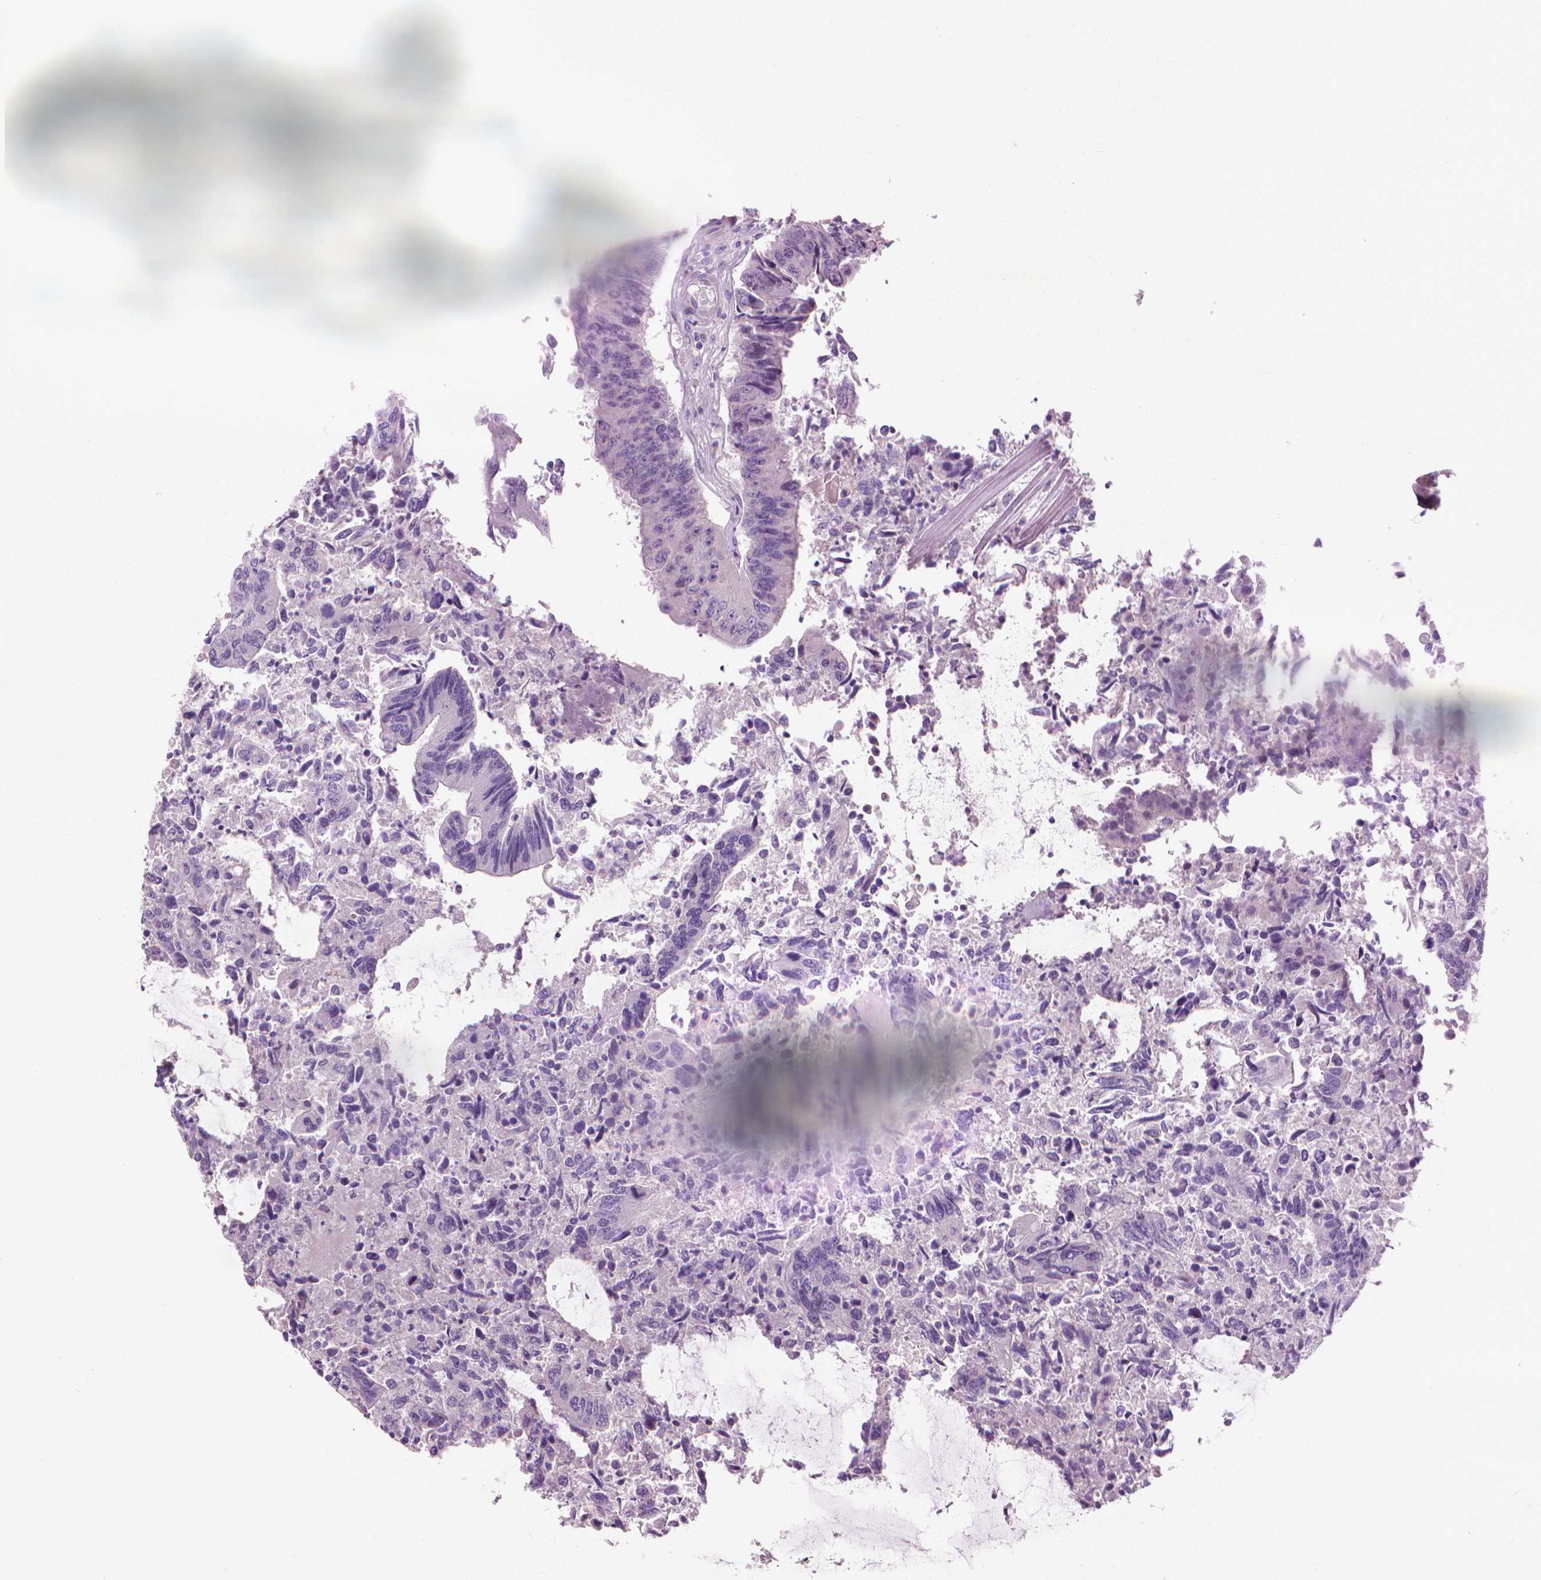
{"staining": {"intensity": "negative", "quantity": "none", "location": "none"}, "tissue": "colorectal cancer", "cell_type": "Tumor cells", "image_type": "cancer", "snomed": [{"axis": "morphology", "description": "Adenocarcinoma, NOS"}, {"axis": "topography", "description": "Colon"}], "caption": "A photomicrograph of human adenocarcinoma (colorectal) is negative for staining in tumor cells. (Brightfield microscopy of DAB (3,3'-diaminobenzidine) immunohistochemistry (IHC) at high magnification).", "gene": "KRT73", "patient": {"sex": "female", "age": 67}}